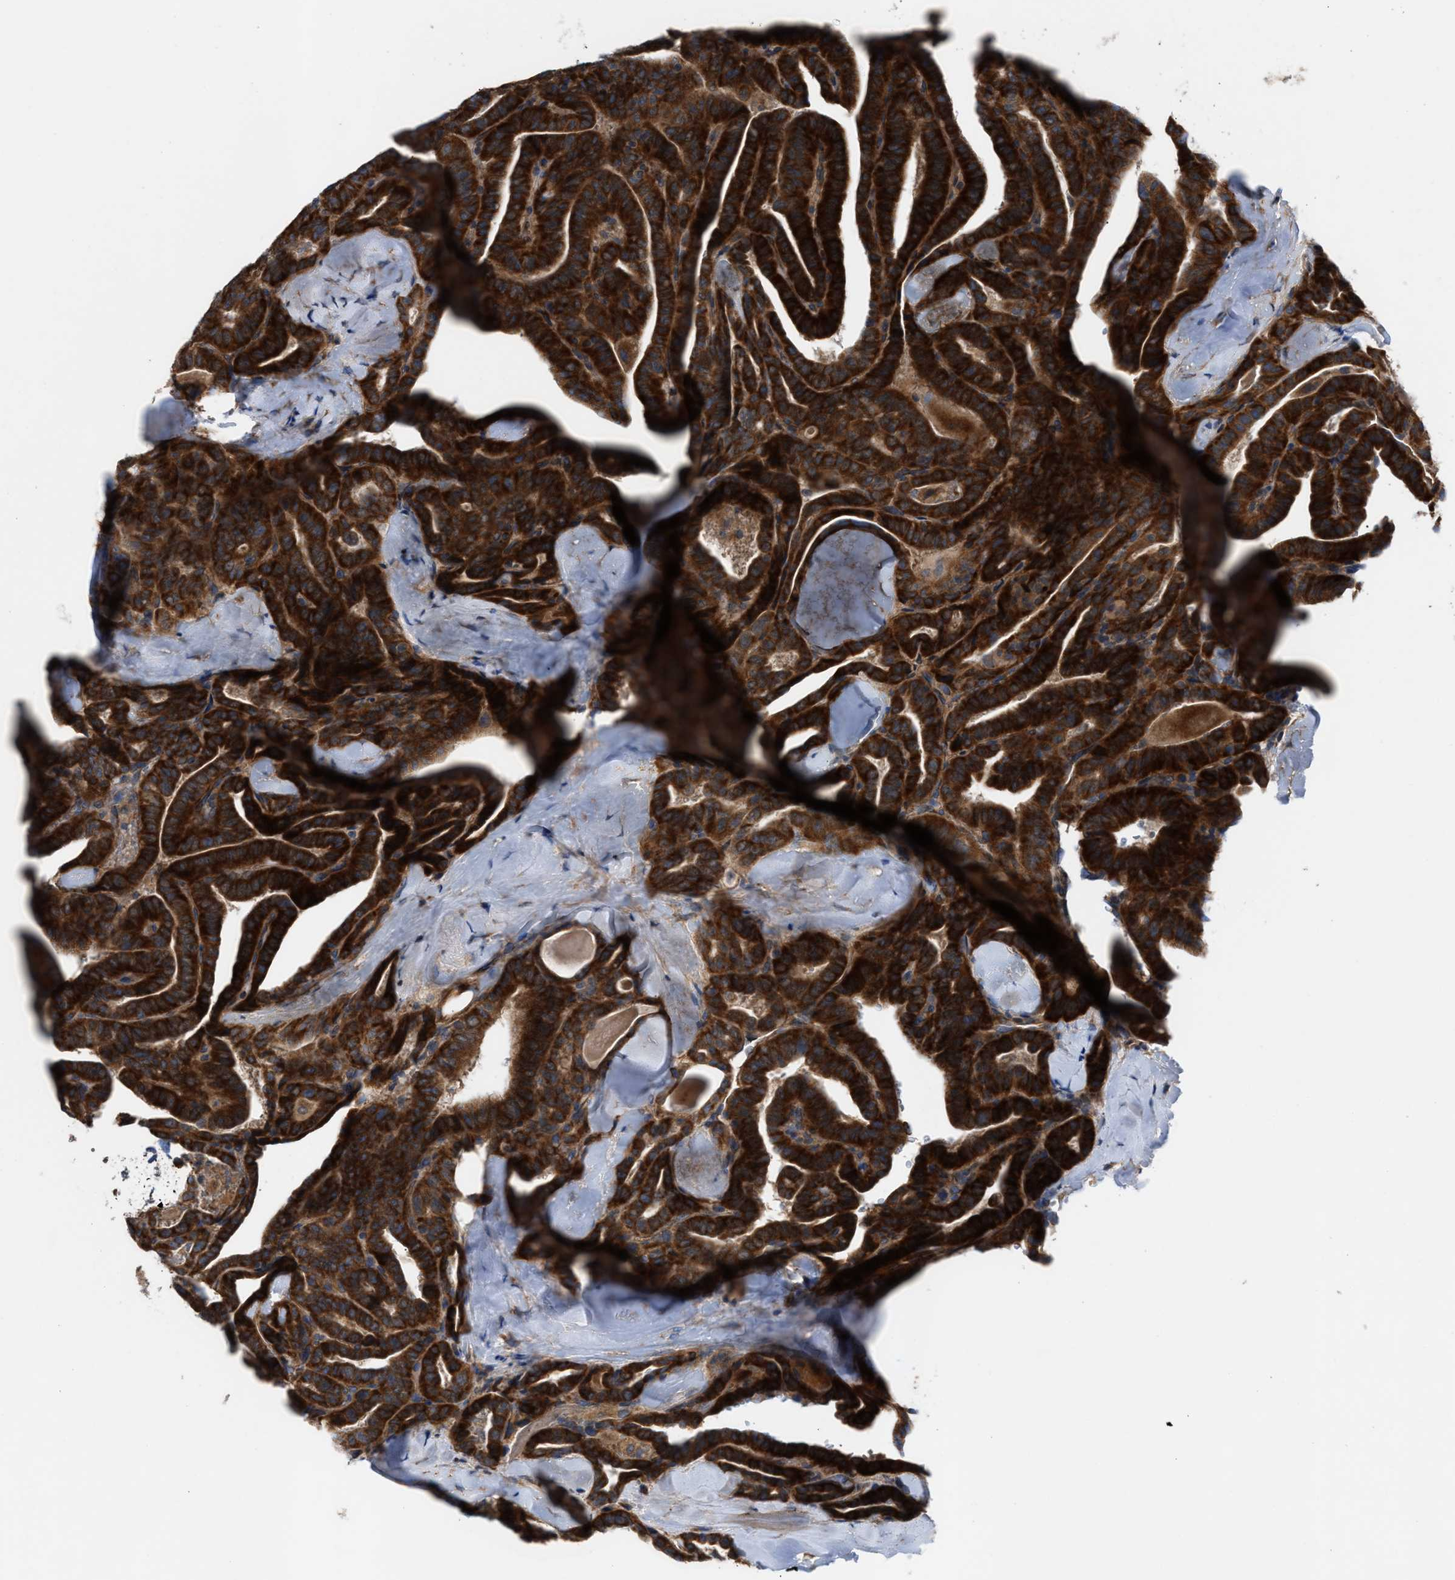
{"staining": {"intensity": "strong", "quantity": ">75%", "location": "cytoplasmic/membranous"}, "tissue": "thyroid cancer", "cell_type": "Tumor cells", "image_type": "cancer", "snomed": [{"axis": "morphology", "description": "Papillary adenocarcinoma, NOS"}, {"axis": "topography", "description": "Thyroid gland"}], "caption": "Approximately >75% of tumor cells in papillary adenocarcinoma (thyroid) show strong cytoplasmic/membranous protein positivity as visualized by brown immunohistochemical staining.", "gene": "OXSM", "patient": {"sex": "male", "age": 77}}